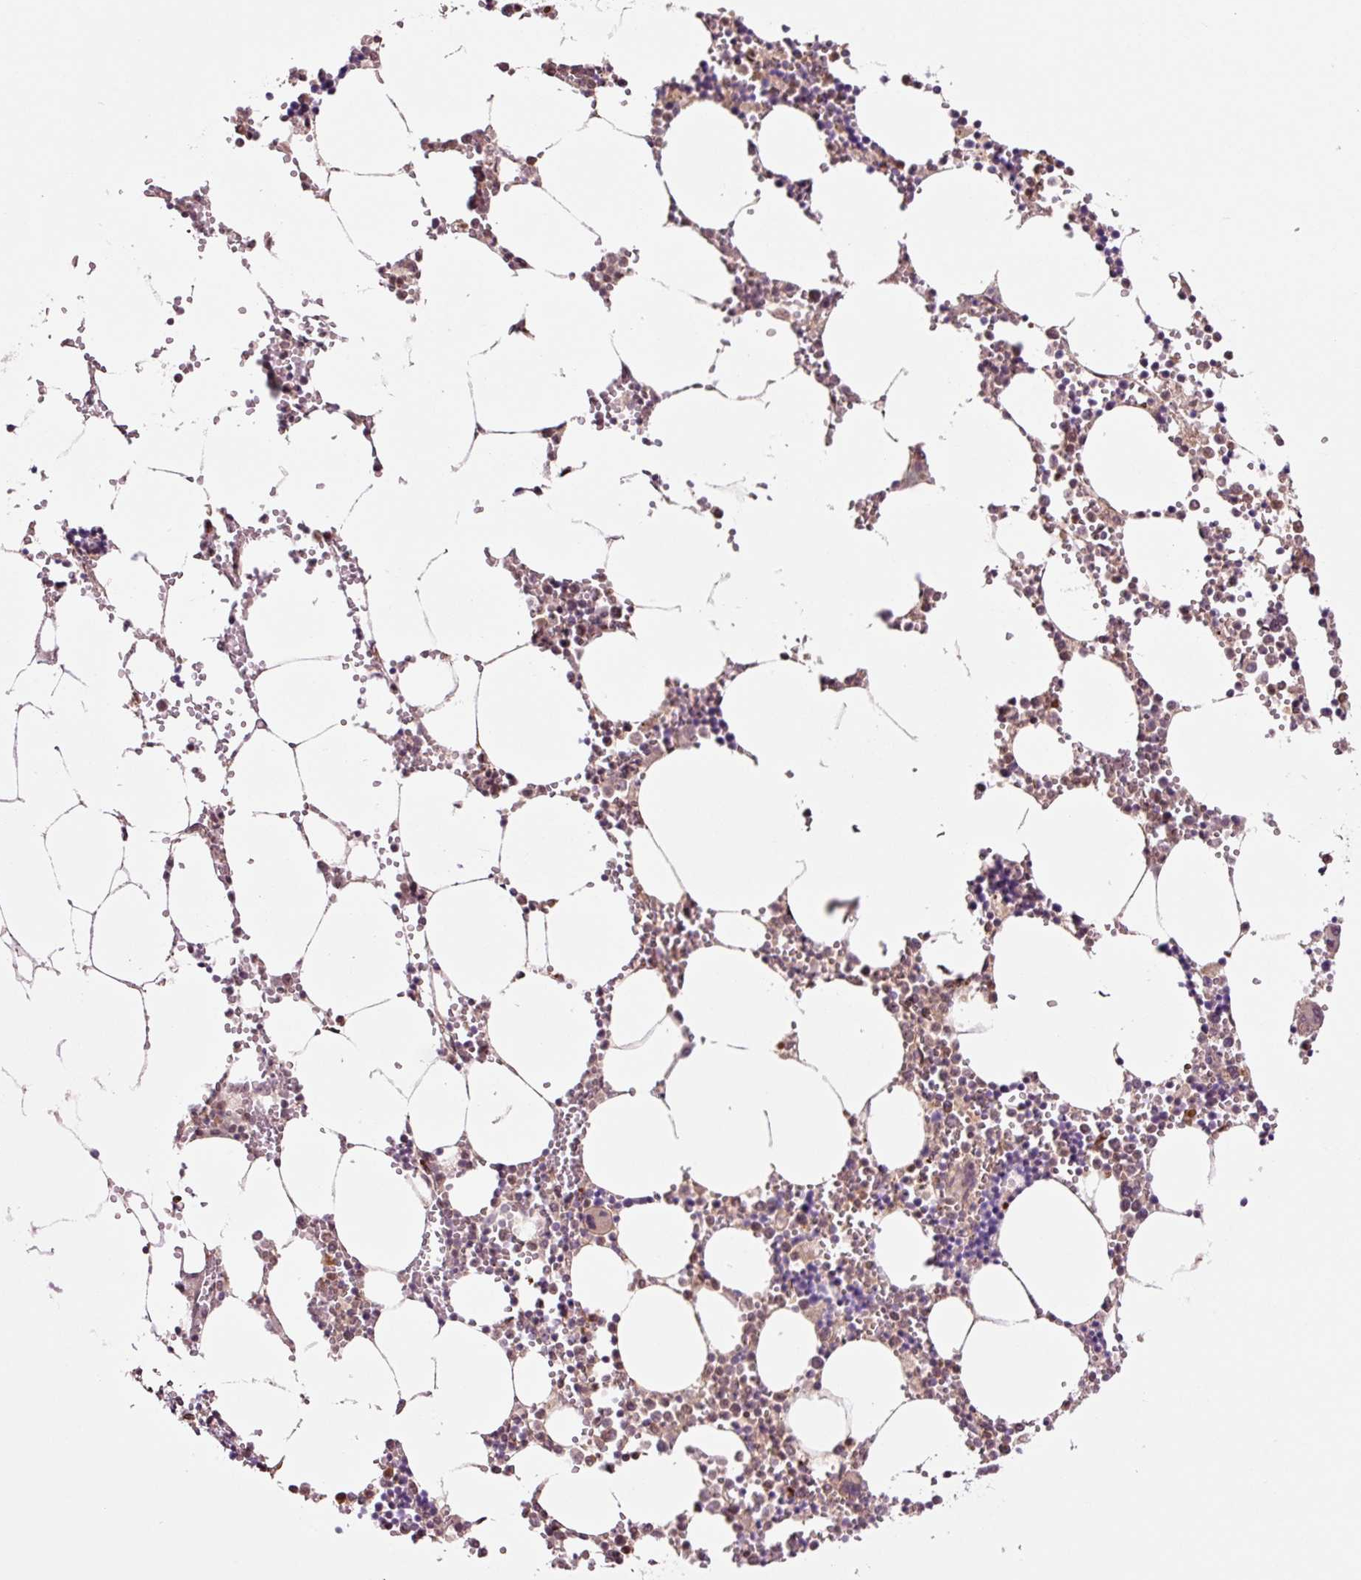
{"staining": {"intensity": "moderate", "quantity": "25%-75%", "location": "cytoplasmic/membranous,nuclear"}, "tissue": "bone marrow", "cell_type": "Hematopoietic cells", "image_type": "normal", "snomed": [{"axis": "morphology", "description": "Normal tissue, NOS"}, {"axis": "topography", "description": "Bone marrow"}], "caption": "This micrograph displays immunohistochemistry staining of benign bone marrow, with medium moderate cytoplasmic/membranous,nuclear staining in approximately 25%-75% of hematopoietic cells.", "gene": "FBXL14", "patient": {"sex": "male", "age": 54}}